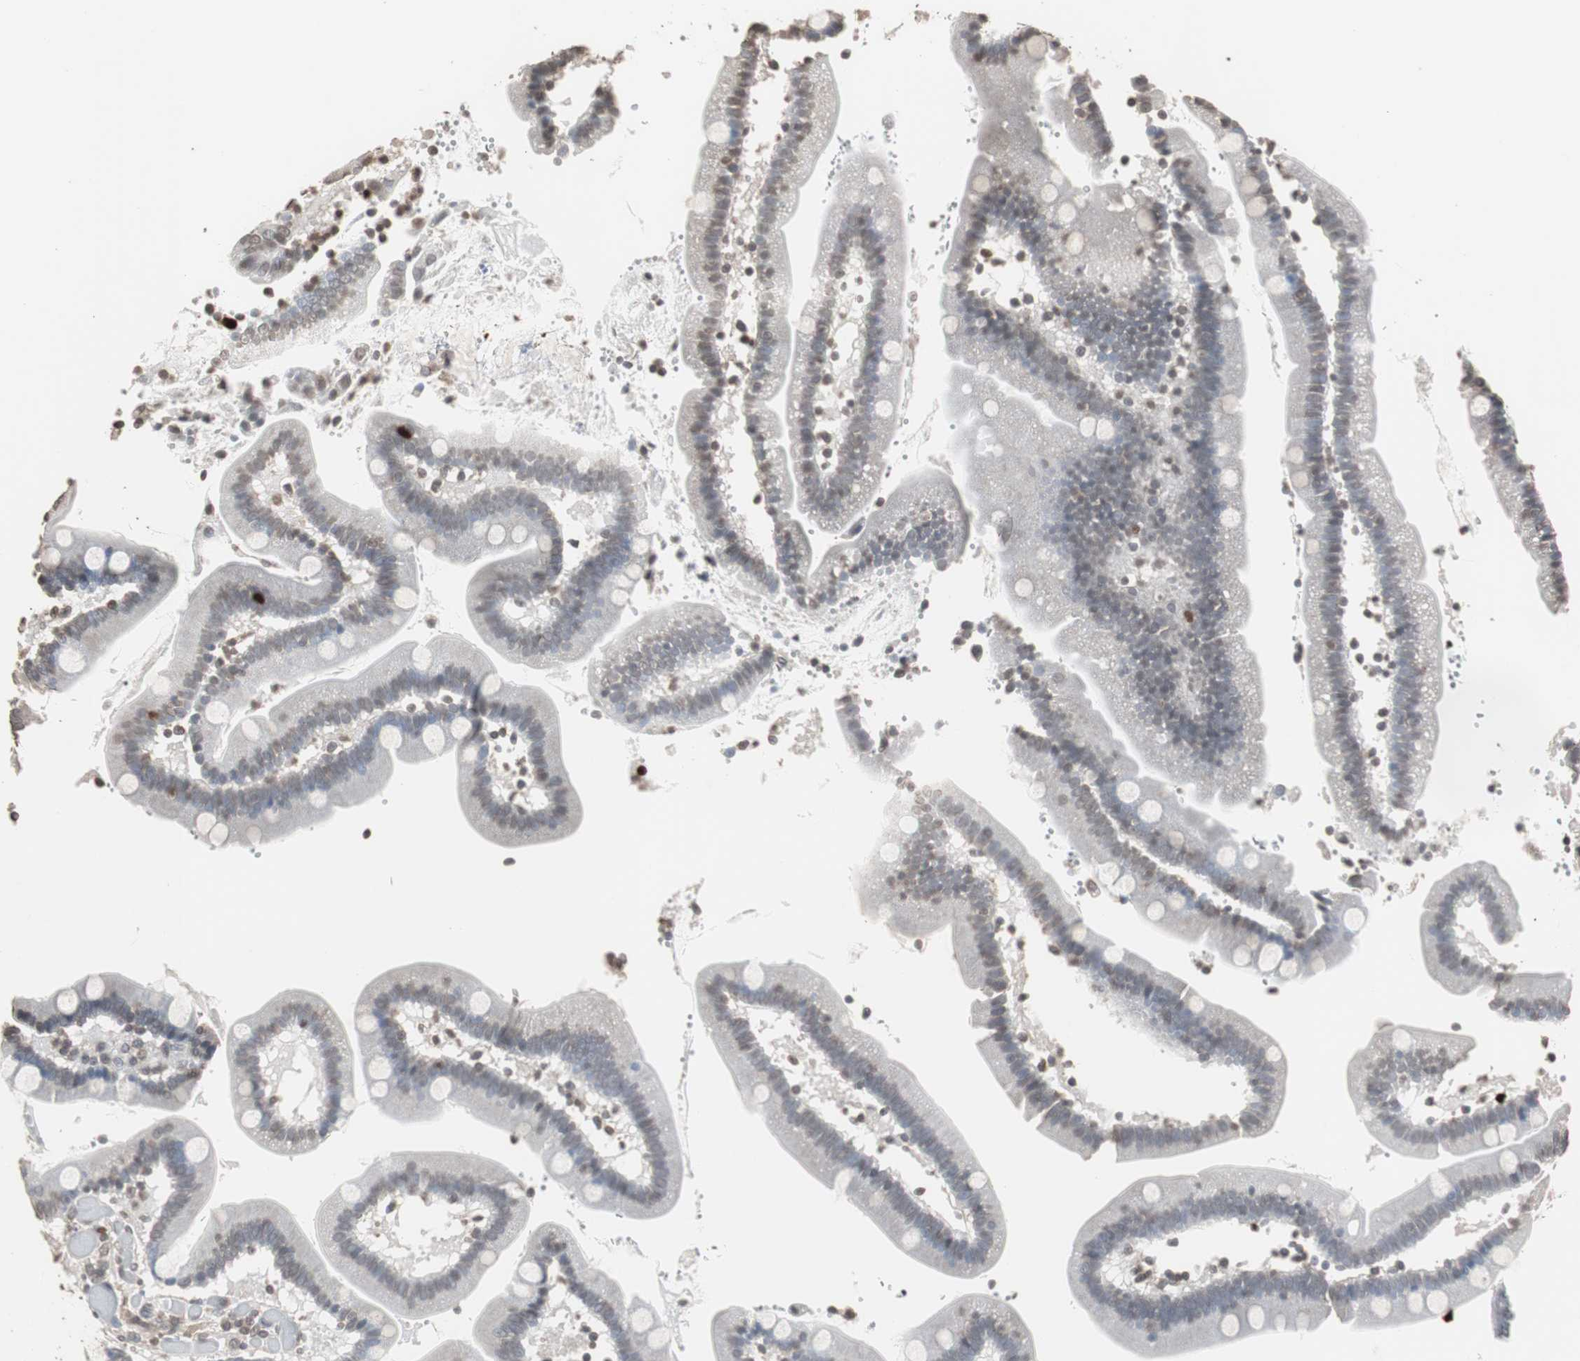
{"staining": {"intensity": "strong", "quantity": "<25%", "location": "nuclear"}, "tissue": "duodenum", "cell_type": "Glandular cells", "image_type": "normal", "snomed": [{"axis": "morphology", "description": "Normal tissue, NOS"}, {"axis": "topography", "description": "Duodenum"}], "caption": "Immunohistochemical staining of unremarkable human duodenum exhibits medium levels of strong nuclear positivity in about <25% of glandular cells.", "gene": "TOP2A", "patient": {"sex": "male", "age": 66}}